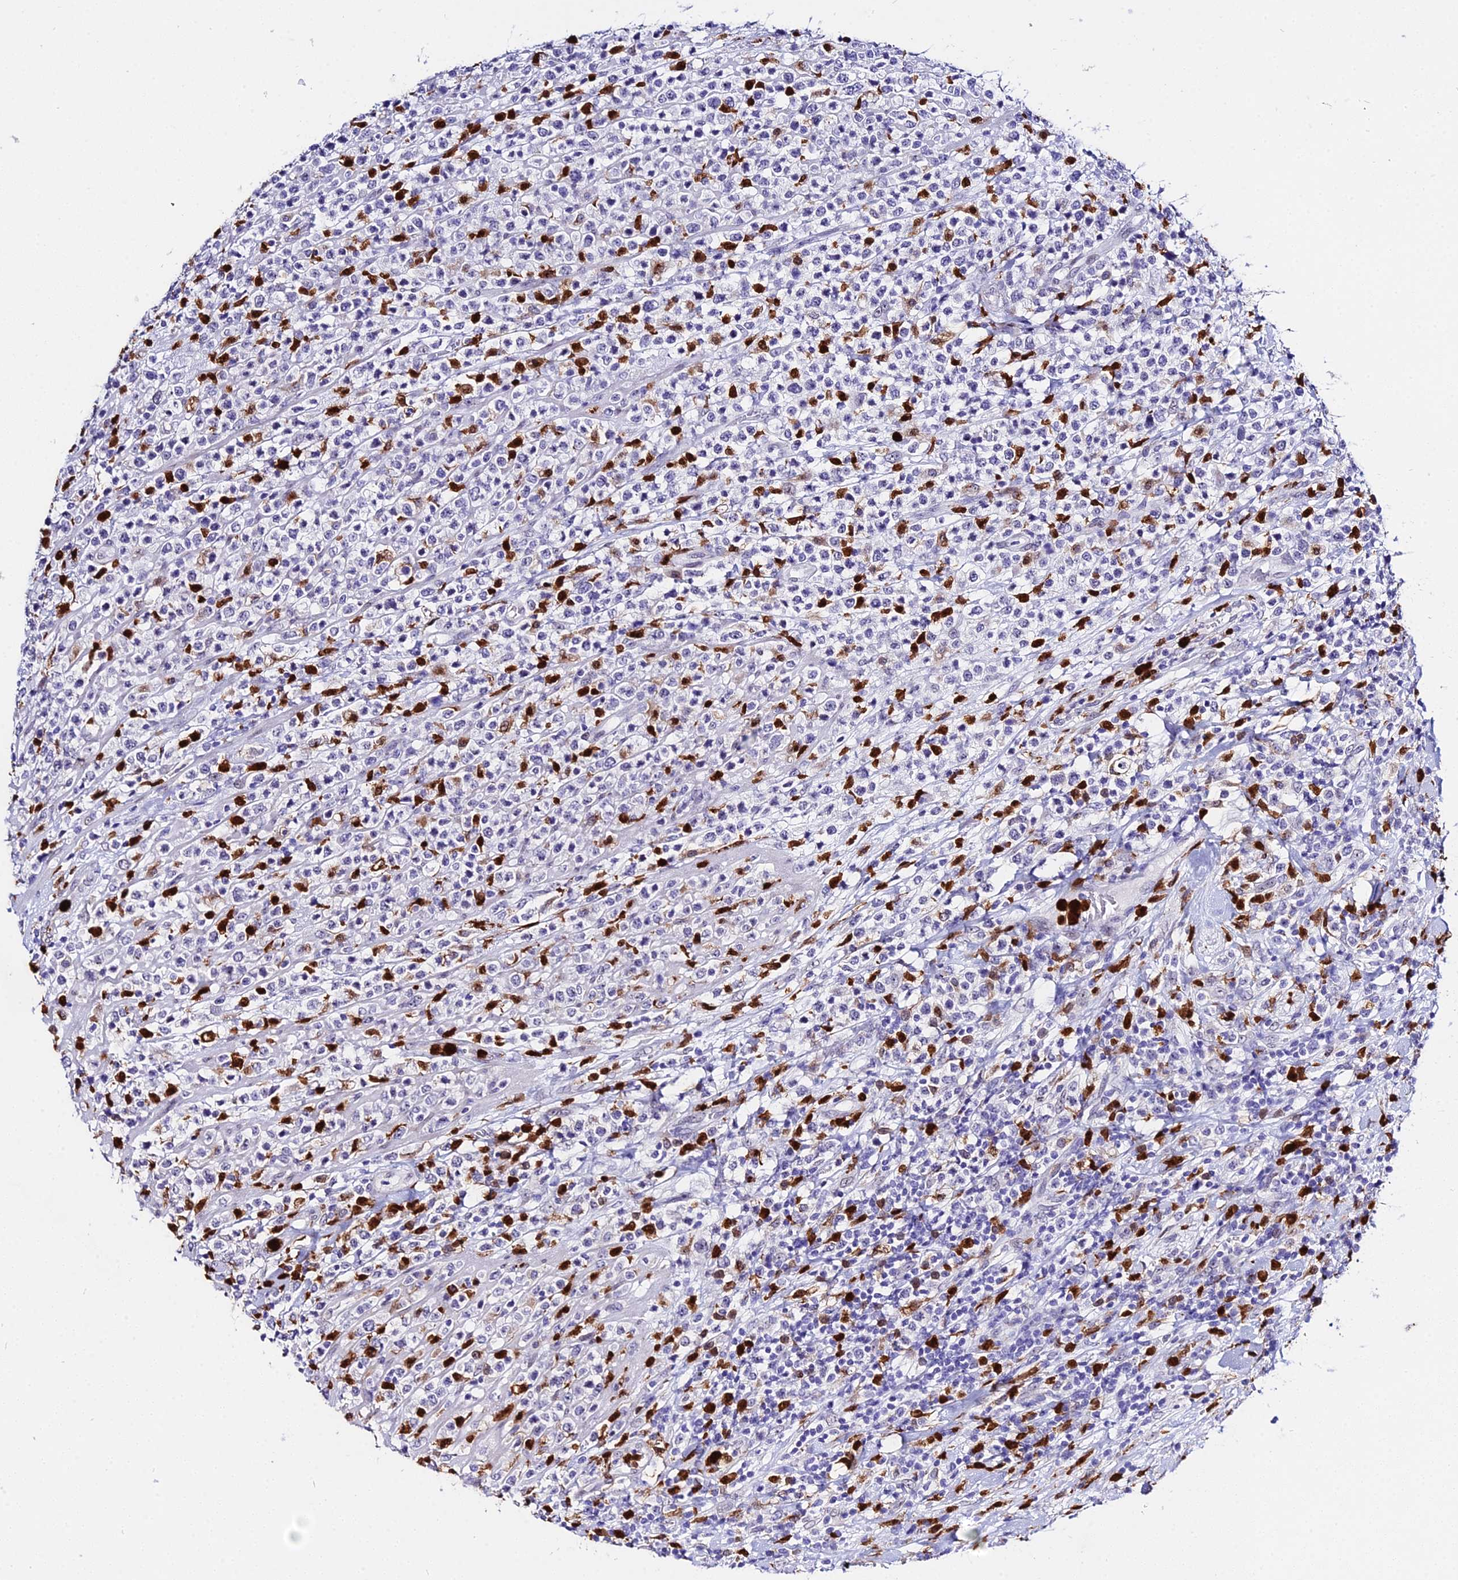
{"staining": {"intensity": "negative", "quantity": "none", "location": "none"}, "tissue": "lymphoma", "cell_type": "Tumor cells", "image_type": "cancer", "snomed": [{"axis": "morphology", "description": "Malignant lymphoma, non-Hodgkin's type, High grade"}, {"axis": "topography", "description": "Colon"}], "caption": "Immunohistochemistry (IHC) of lymphoma reveals no positivity in tumor cells. (DAB immunohistochemistry (IHC), high magnification).", "gene": "MCM10", "patient": {"sex": "female", "age": 53}}